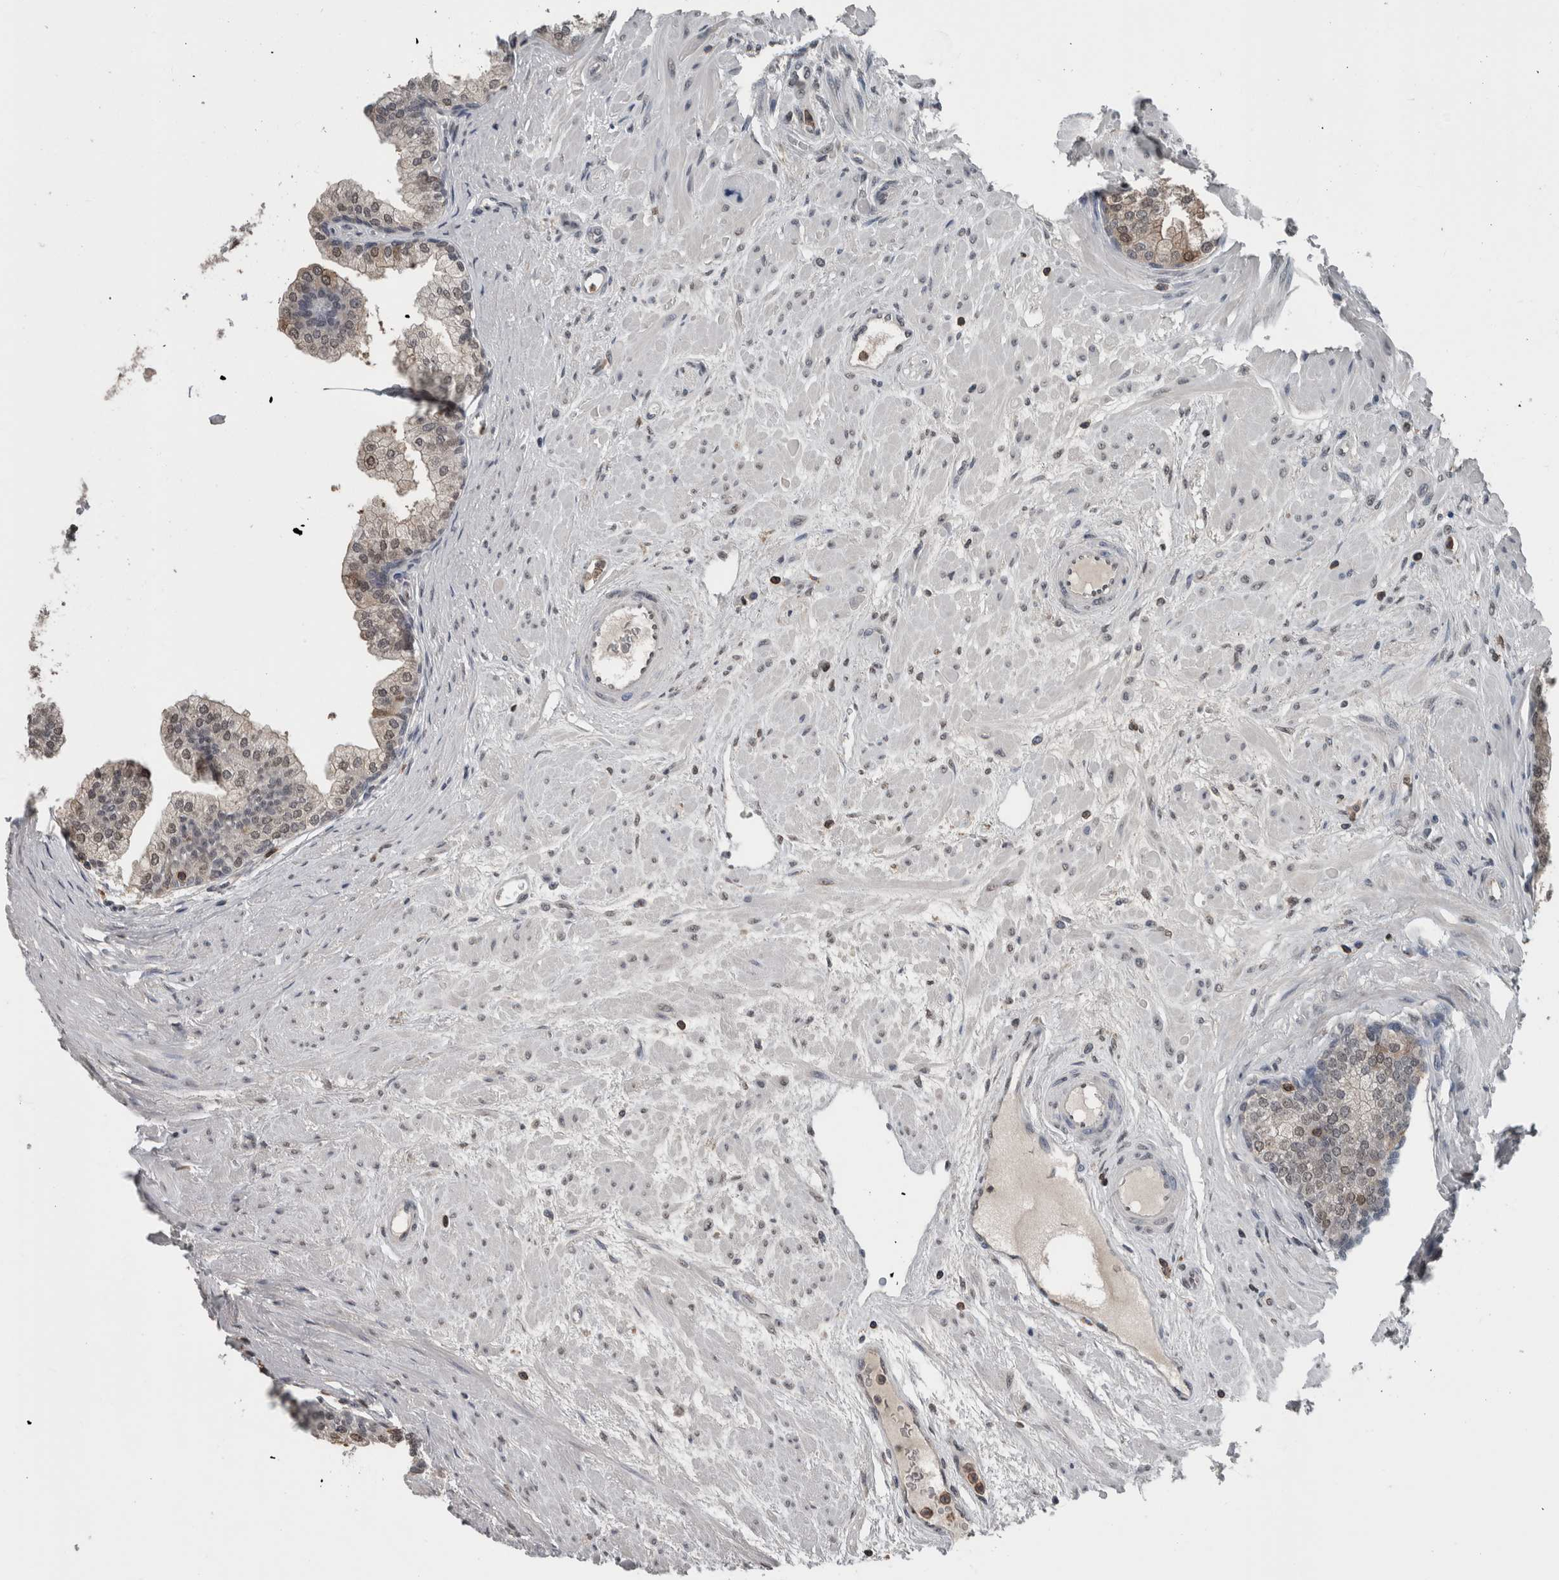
{"staining": {"intensity": "weak", "quantity": "25%-75%", "location": "nuclear"}, "tissue": "prostate", "cell_type": "Glandular cells", "image_type": "normal", "snomed": [{"axis": "morphology", "description": "Normal tissue, NOS"}, {"axis": "morphology", "description": "Urothelial carcinoma, Low grade"}, {"axis": "topography", "description": "Urinary bladder"}, {"axis": "topography", "description": "Prostate"}], "caption": "Normal prostate shows weak nuclear positivity in approximately 25%-75% of glandular cells.", "gene": "MAFF", "patient": {"sex": "male", "age": 60}}